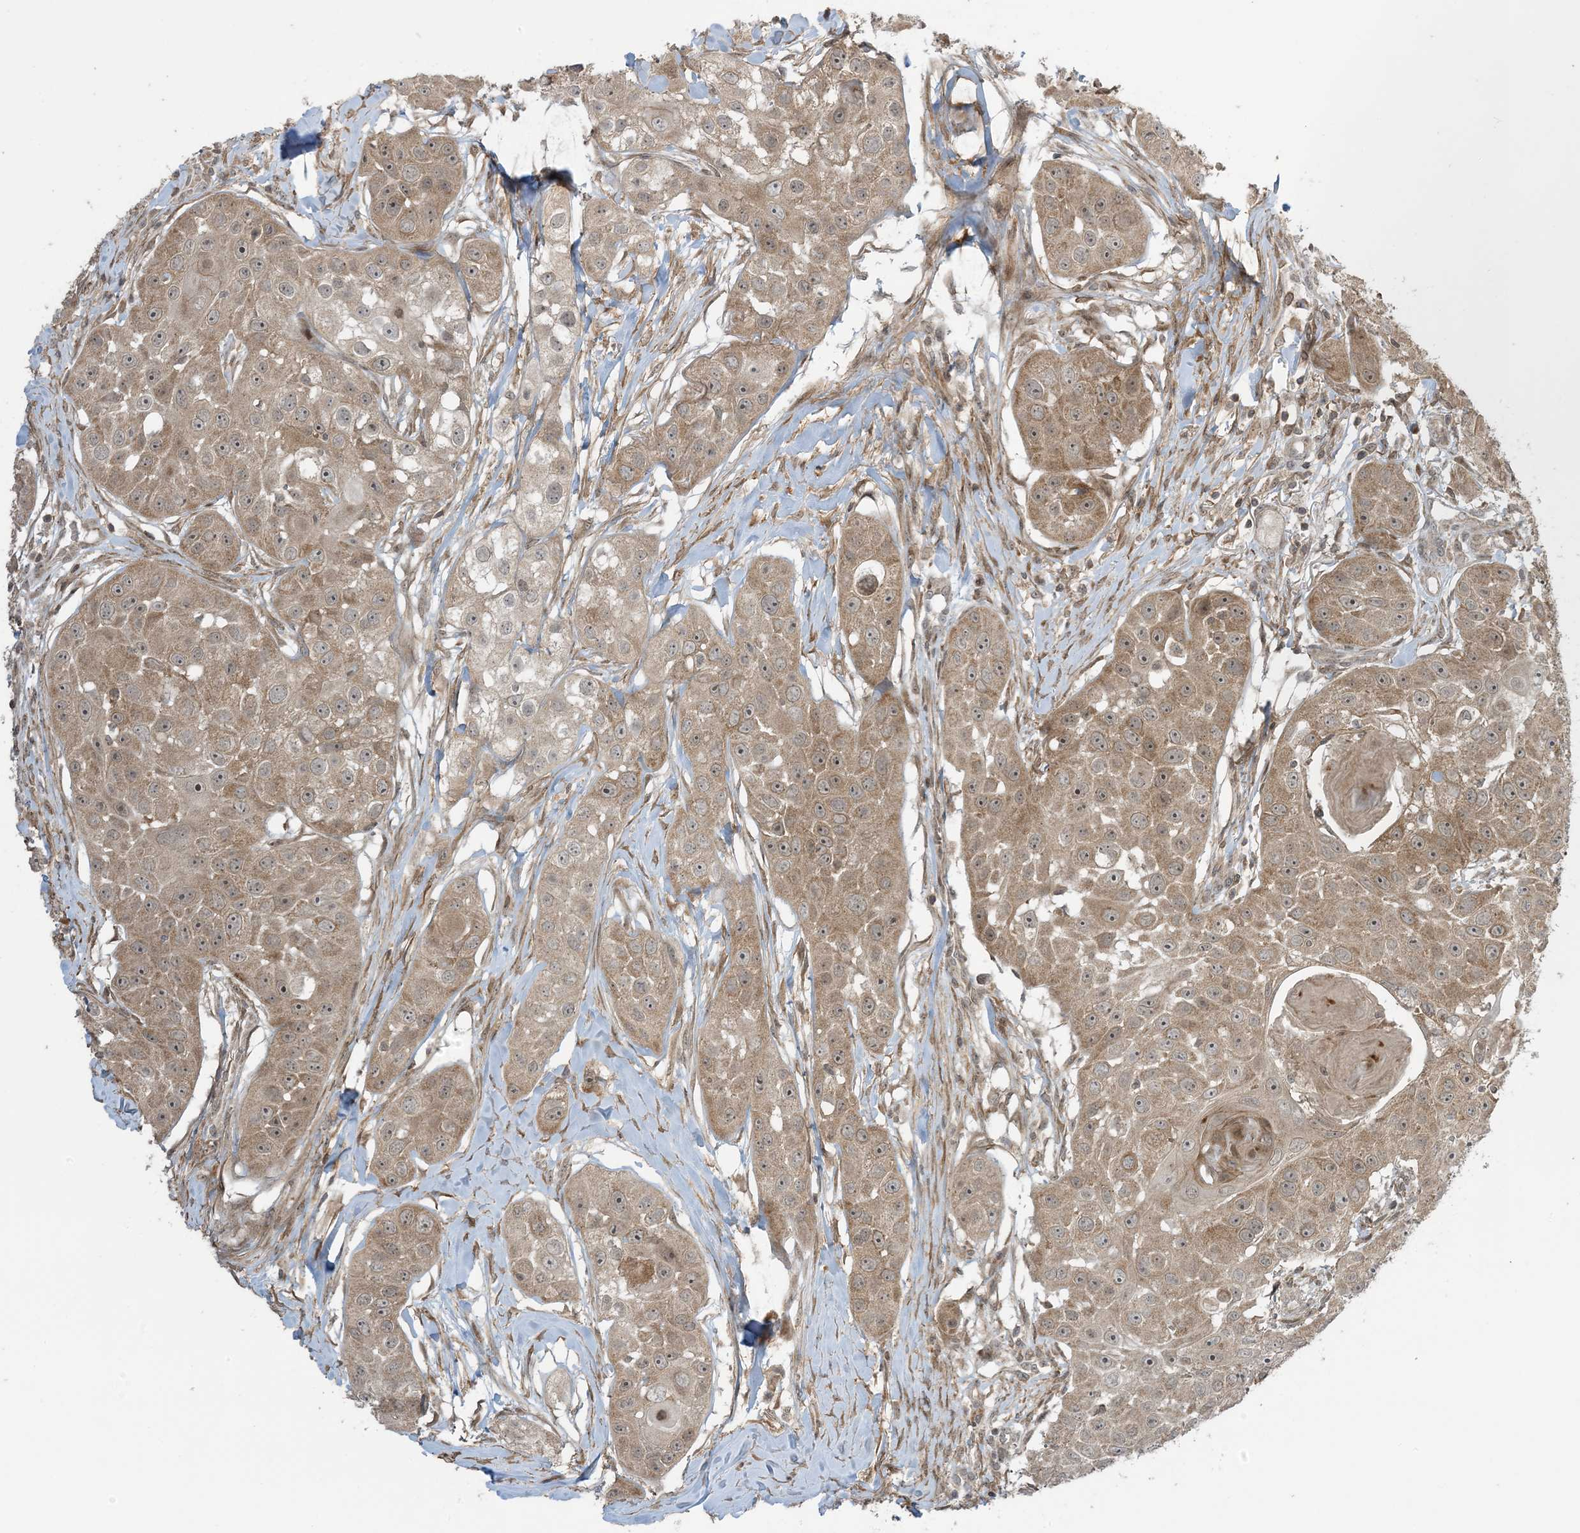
{"staining": {"intensity": "moderate", "quantity": ">75%", "location": "cytoplasmic/membranous"}, "tissue": "head and neck cancer", "cell_type": "Tumor cells", "image_type": "cancer", "snomed": [{"axis": "morphology", "description": "Normal tissue, NOS"}, {"axis": "morphology", "description": "Squamous cell carcinoma, NOS"}, {"axis": "topography", "description": "Skeletal muscle"}, {"axis": "topography", "description": "Head-Neck"}], "caption": "DAB (3,3'-diaminobenzidine) immunohistochemical staining of human head and neck cancer (squamous cell carcinoma) exhibits moderate cytoplasmic/membranous protein positivity in about >75% of tumor cells. Nuclei are stained in blue.", "gene": "PHLDB2", "patient": {"sex": "male", "age": 51}}